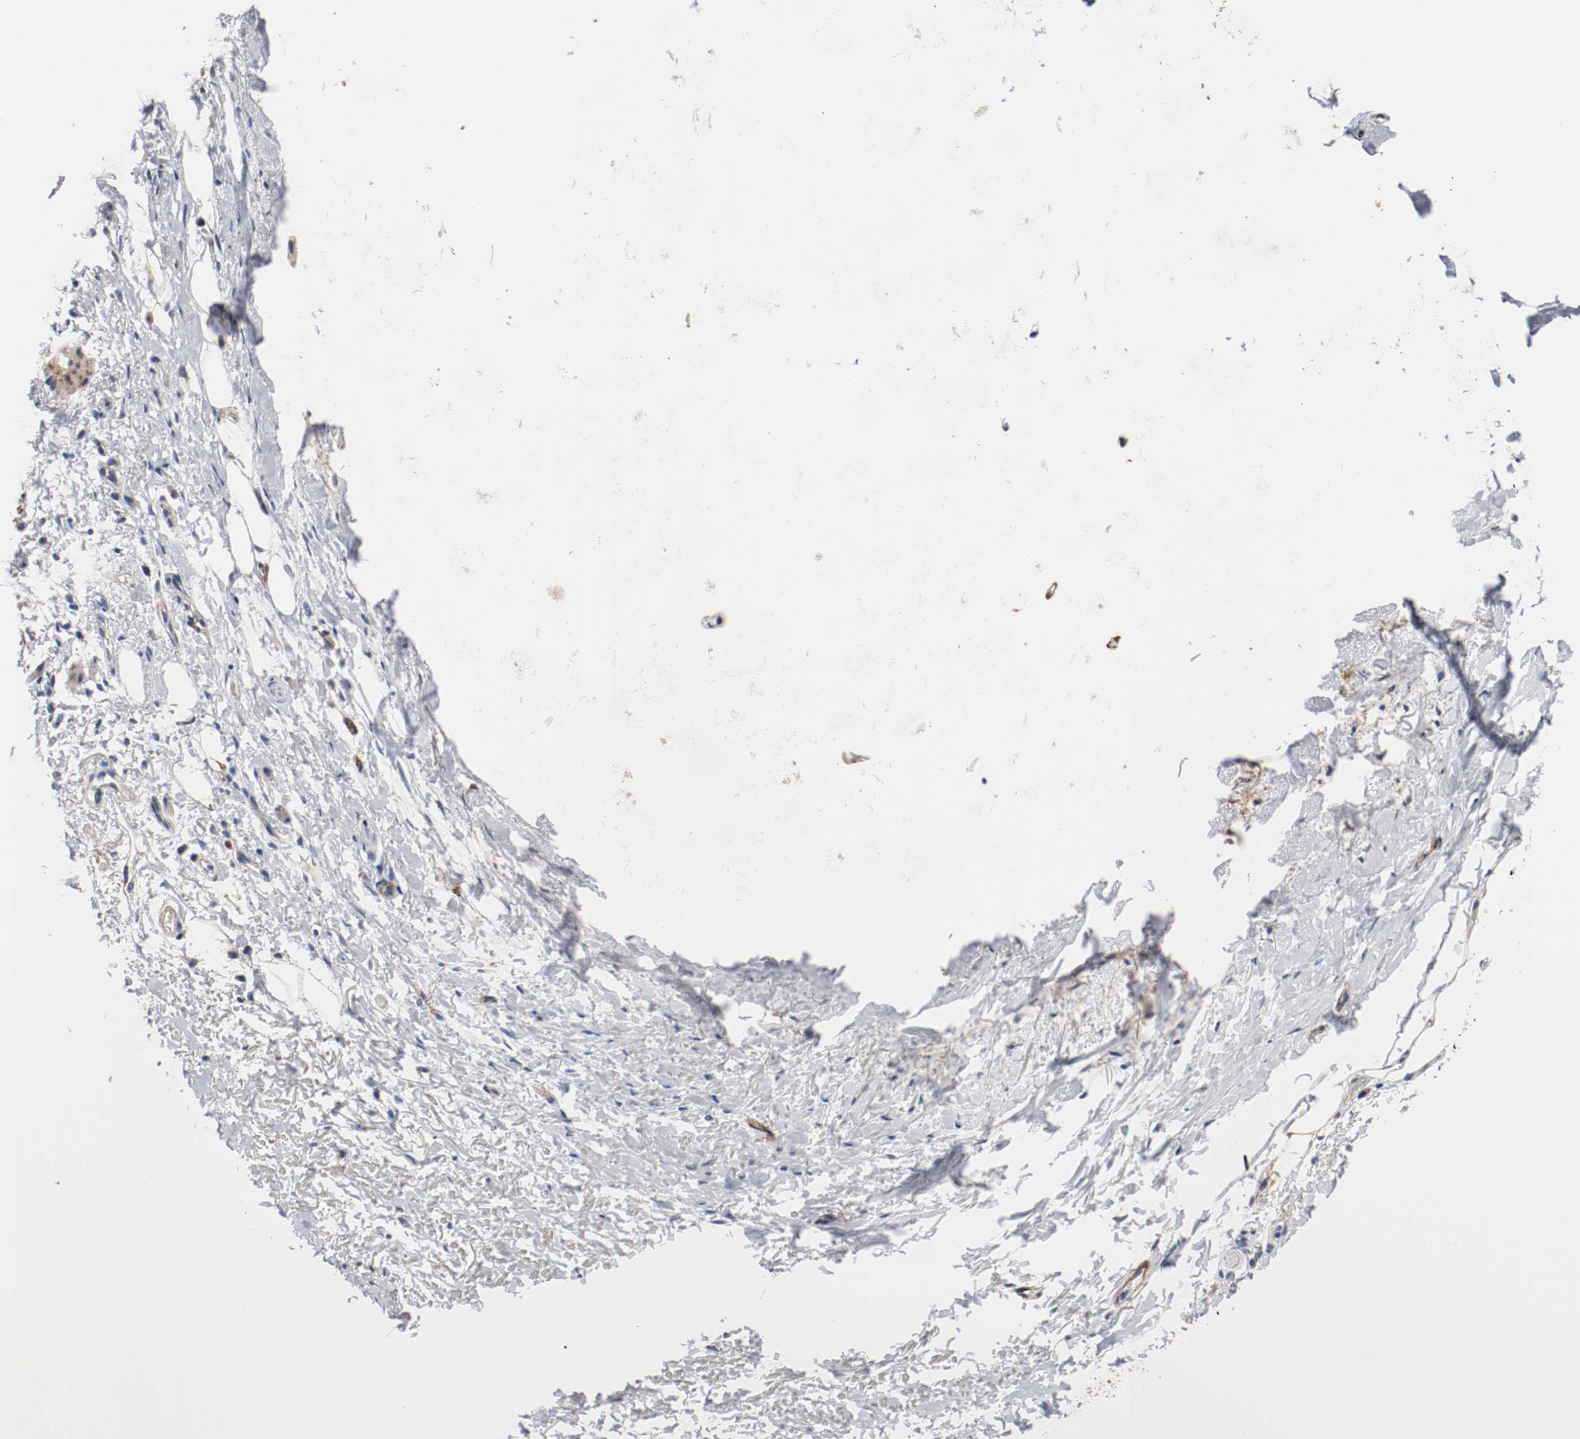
{"staining": {"intensity": "moderate", "quantity": "<25%", "location": "cytoplasmic/membranous"}, "tissue": "adipose tissue", "cell_type": "Adipocytes", "image_type": "normal", "snomed": [{"axis": "morphology", "description": "Normal tissue, NOS"}, {"axis": "topography", "description": "Cartilage tissue"}, {"axis": "topography", "description": "Bronchus"}], "caption": "This is a photomicrograph of IHC staining of normal adipose tissue, which shows moderate staining in the cytoplasmic/membranous of adipocytes.", "gene": "TUBD1", "patient": {"sex": "female", "age": 73}}